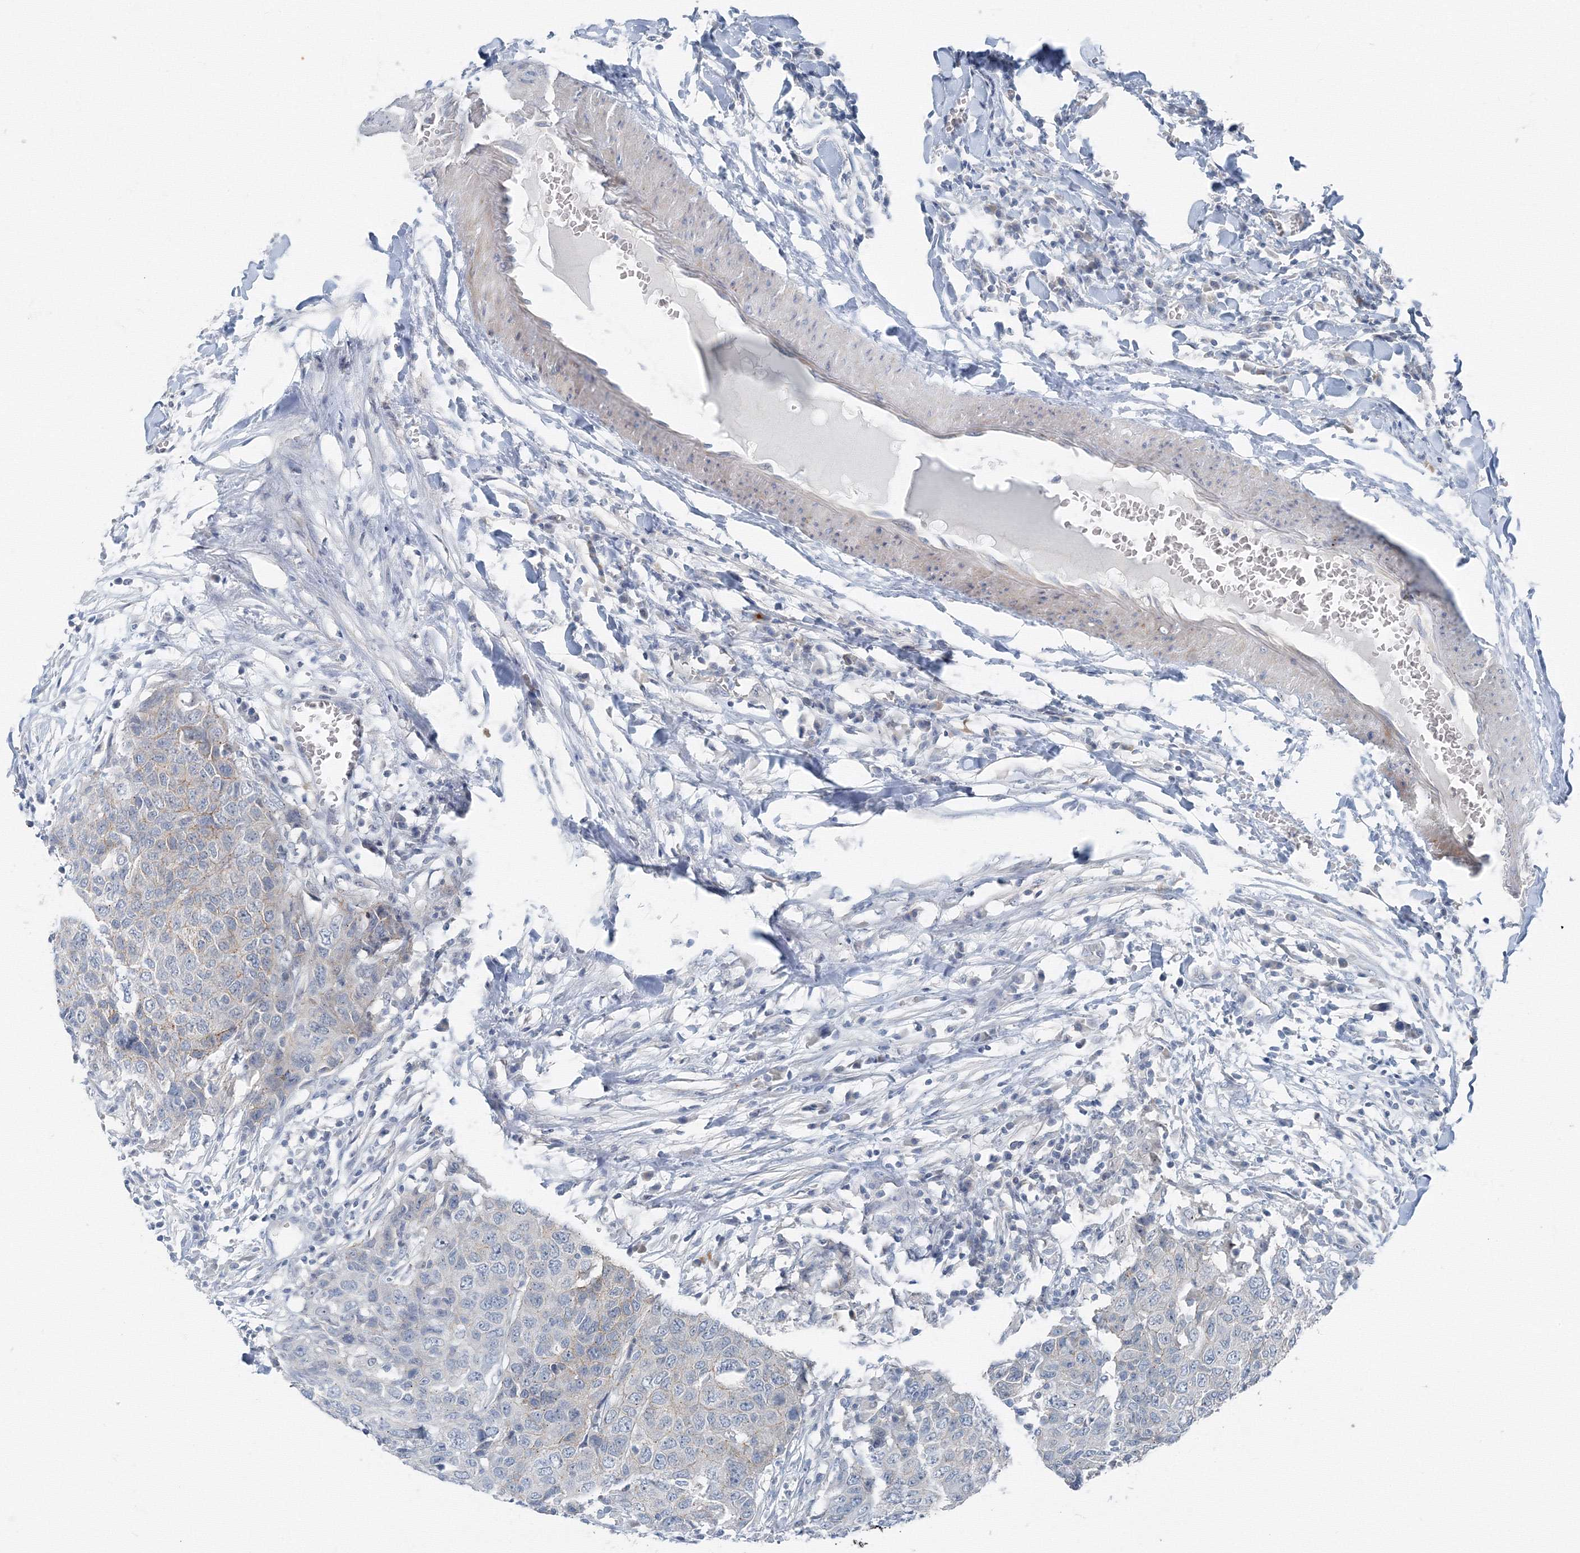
{"staining": {"intensity": "negative", "quantity": "none", "location": "none"}, "tissue": "head and neck cancer", "cell_type": "Tumor cells", "image_type": "cancer", "snomed": [{"axis": "morphology", "description": "Squamous cell carcinoma, NOS"}, {"axis": "topography", "description": "Head-Neck"}], "caption": "IHC photomicrograph of human head and neck squamous cell carcinoma stained for a protein (brown), which displays no expression in tumor cells. Nuclei are stained in blue.", "gene": "AASDH", "patient": {"sex": "male", "age": 66}}